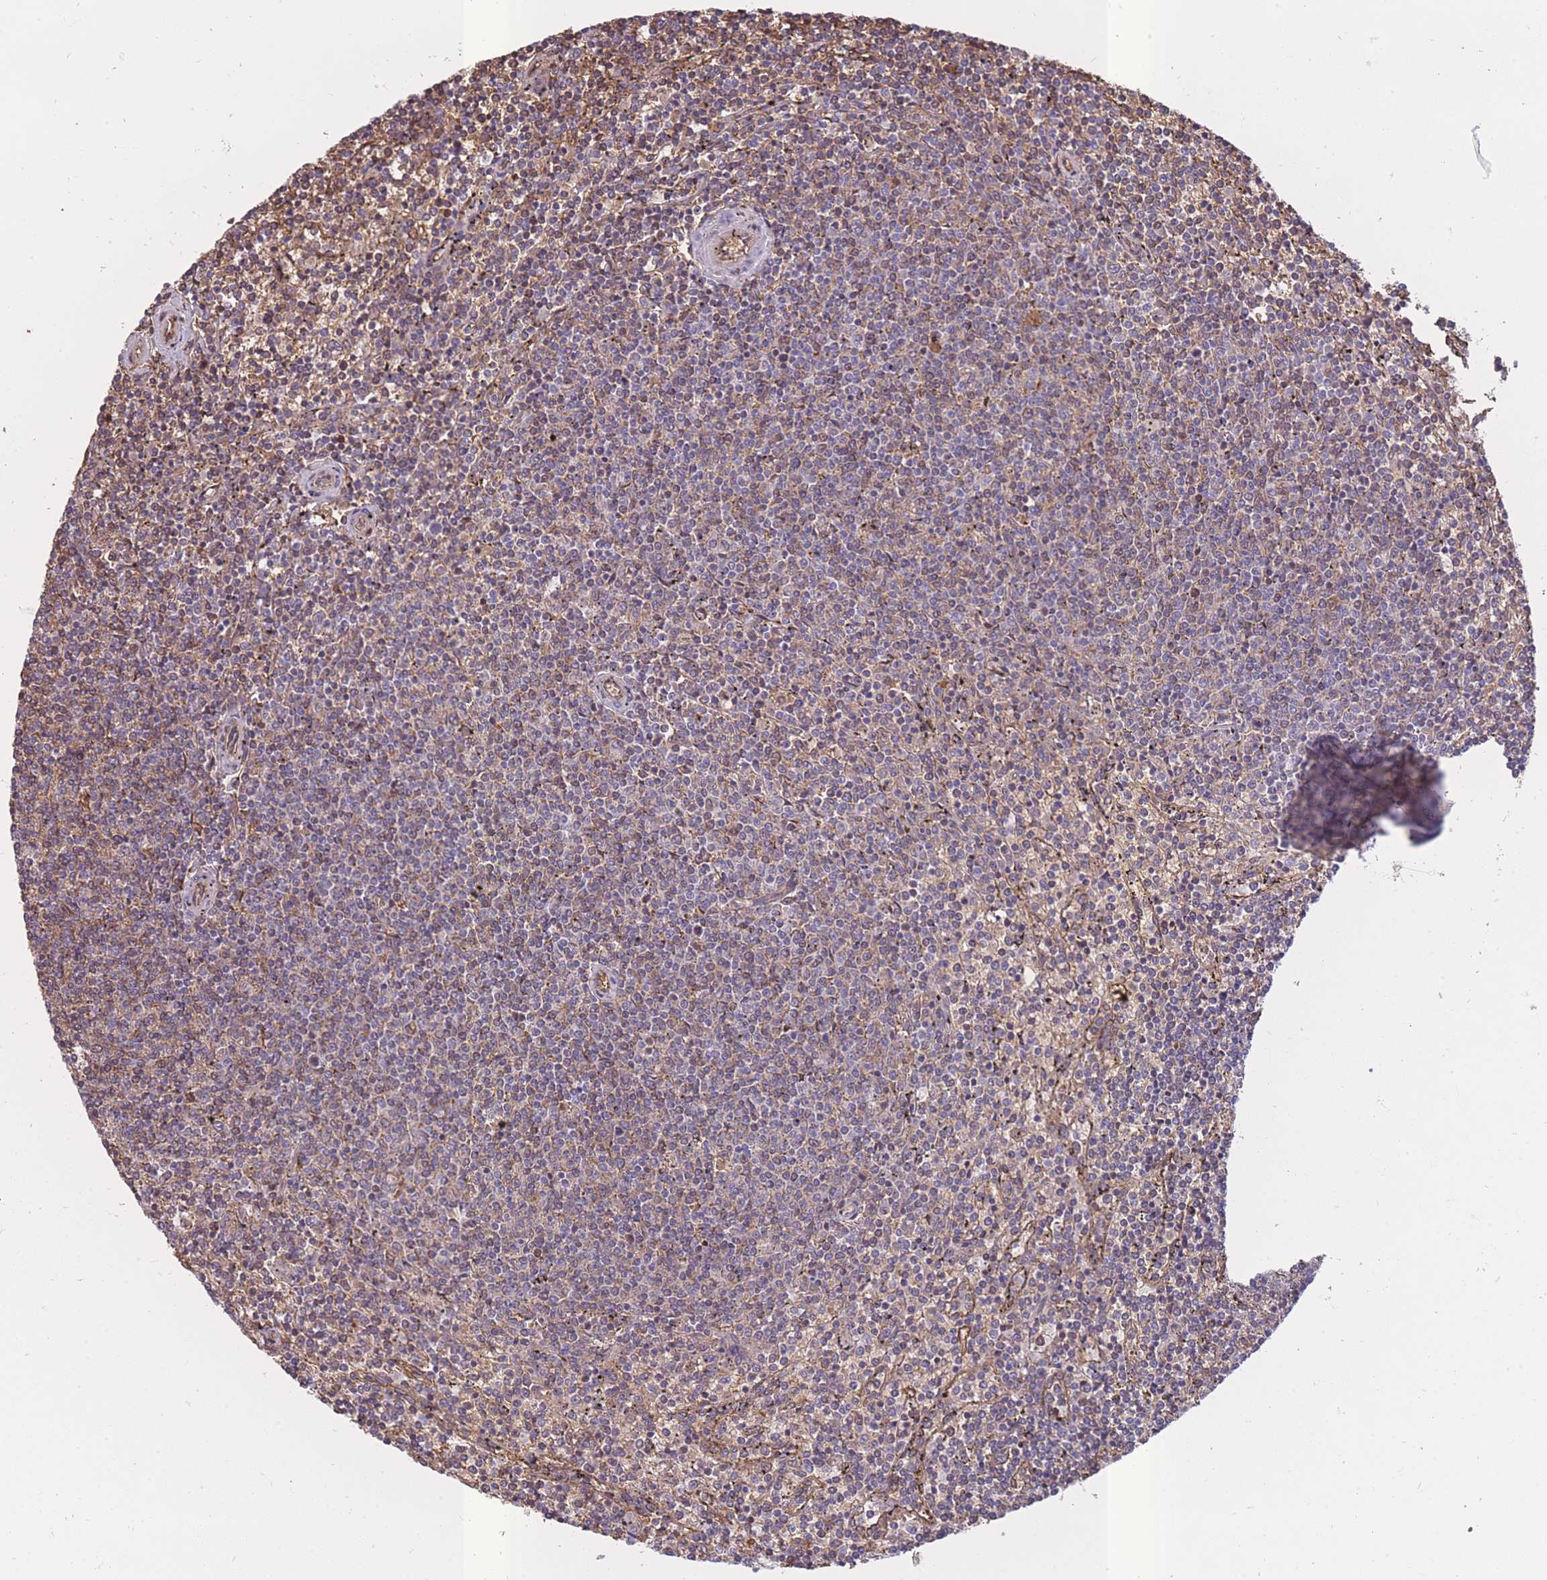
{"staining": {"intensity": "weak", "quantity": "<25%", "location": "cytoplasmic/membranous"}, "tissue": "lymphoma", "cell_type": "Tumor cells", "image_type": "cancer", "snomed": [{"axis": "morphology", "description": "Malignant lymphoma, non-Hodgkin's type, Low grade"}, {"axis": "topography", "description": "Spleen"}], "caption": "Tumor cells are negative for protein expression in human lymphoma.", "gene": "KAT2A", "patient": {"sex": "female", "age": 50}}